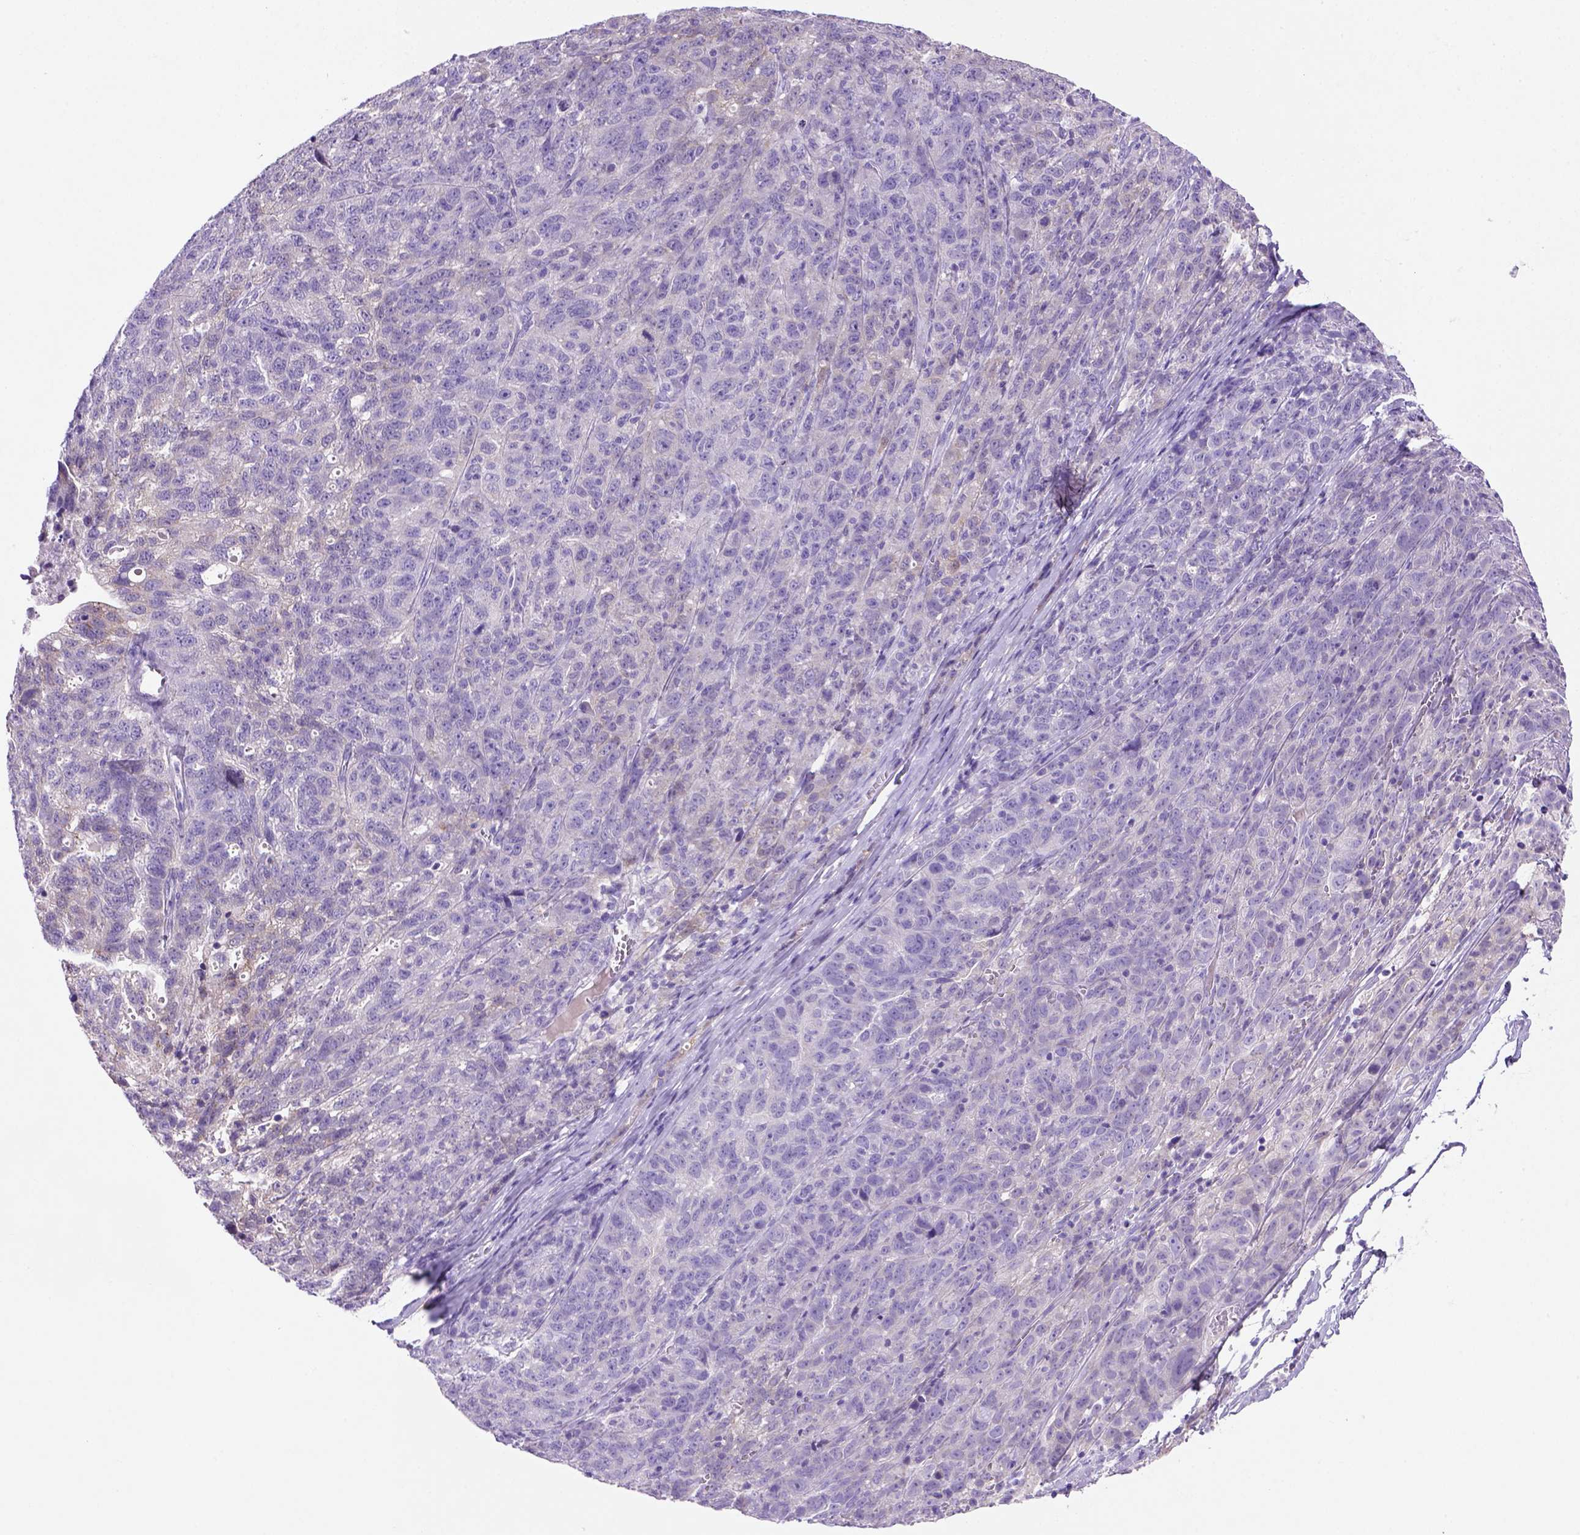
{"staining": {"intensity": "negative", "quantity": "none", "location": "none"}, "tissue": "ovarian cancer", "cell_type": "Tumor cells", "image_type": "cancer", "snomed": [{"axis": "morphology", "description": "Cystadenocarcinoma, serous, NOS"}, {"axis": "topography", "description": "Ovary"}], "caption": "This is an immunohistochemistry image of ovarian cancer. There is no positivity in tumor cells.", "gene": "SIRPD", "patient": {"sex": "female", "age": 71}}